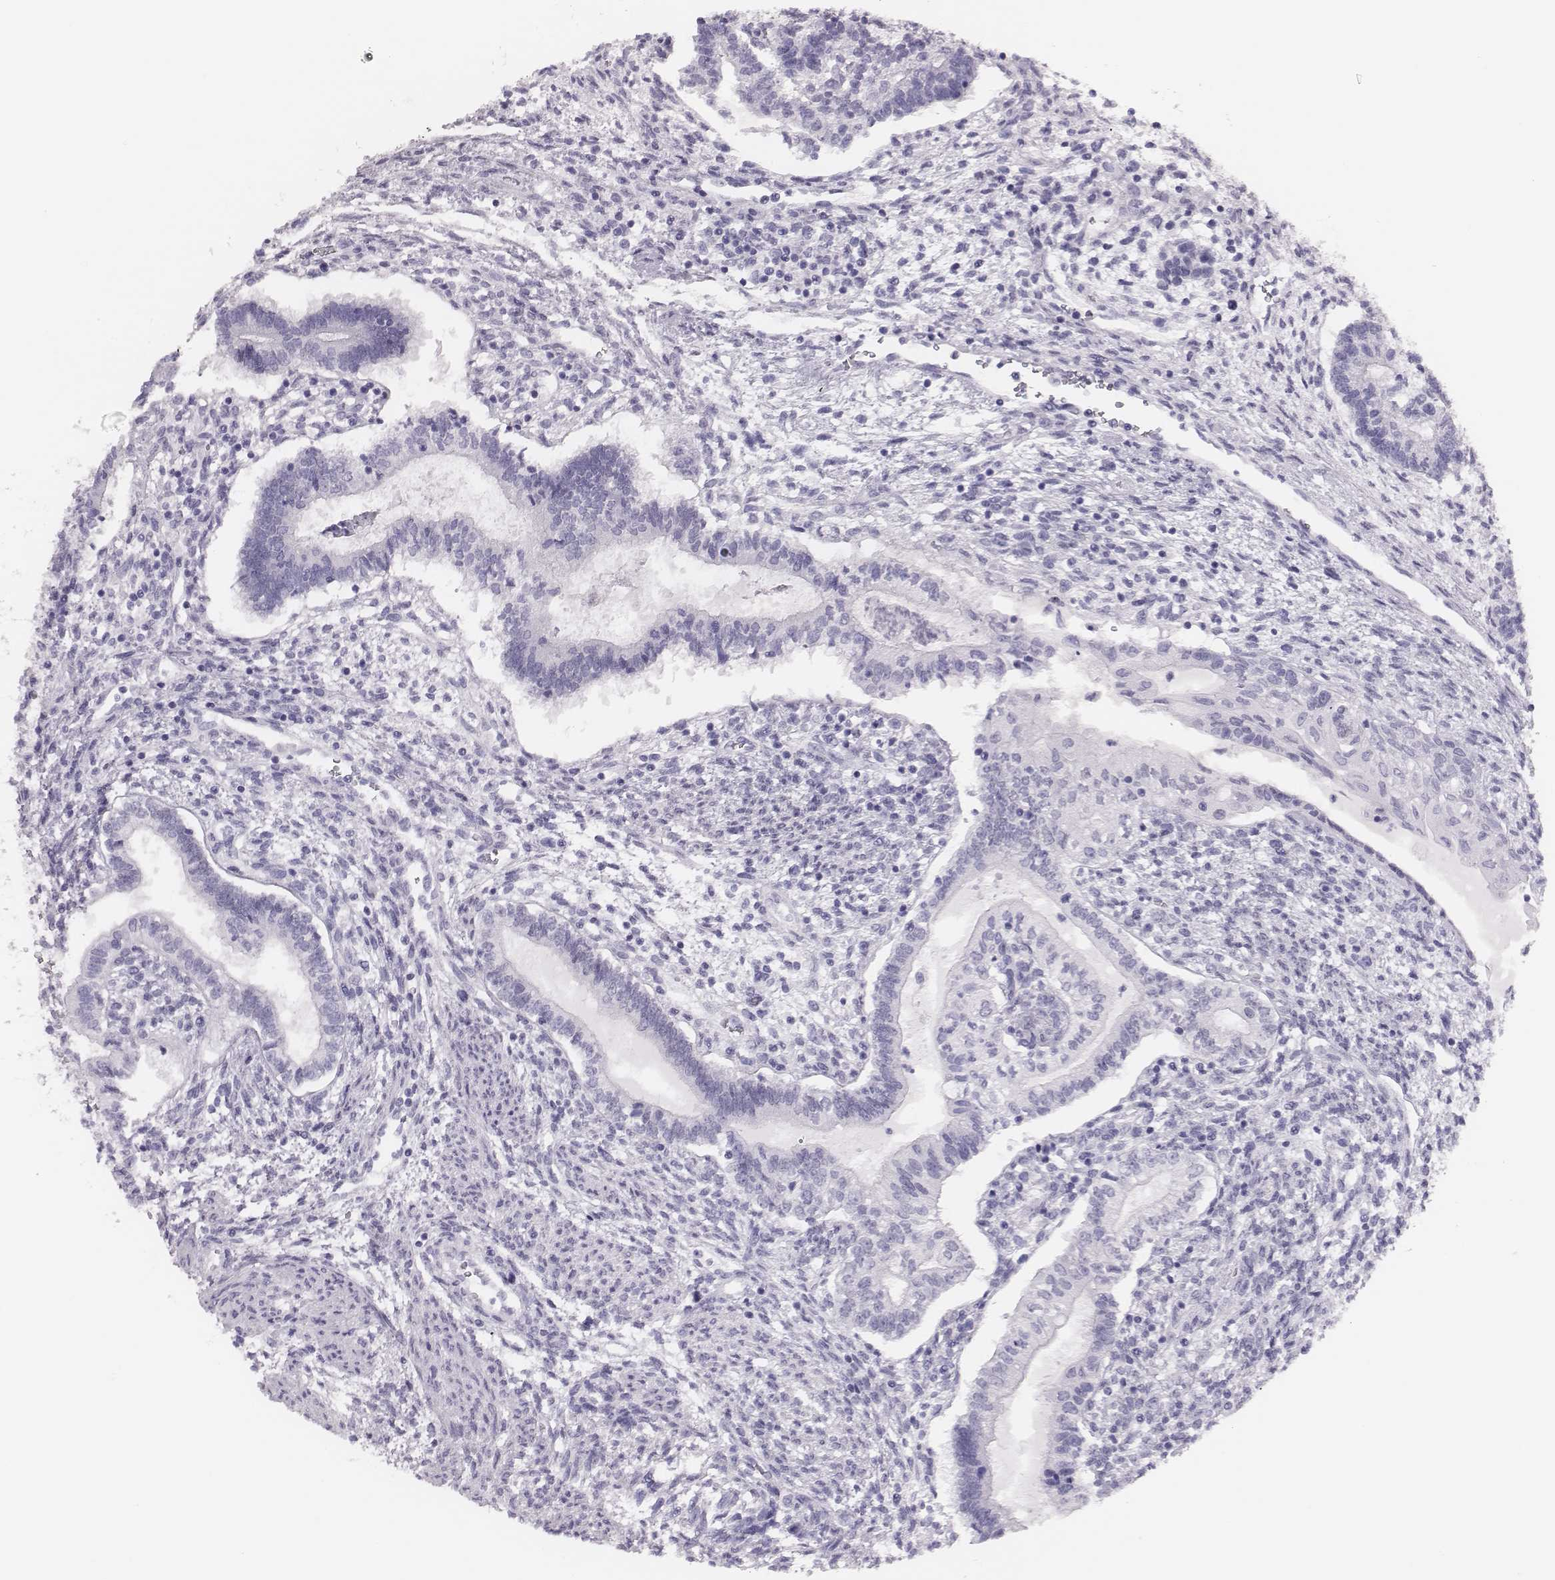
{"staining": {"intensity": "negative", "quantity": "none", "location": "none"}, "tissue": "testis cancer", "cell_type": "Tumor cells", "image_type": "cancer", "snomed": [{"axis": "morphology", "description": "Carcinoma, Embryonal, NOS"}, {"axis": "topography", "description": "Testis"}], "caption": "Tumor cells are negative for brown protein staining in testis cancer. (DAB immunohistochemistry visualized using brightfield microscopy, high magnification).", "gene": "H1-6", "patient": {"sex": "male", "age": 37}}